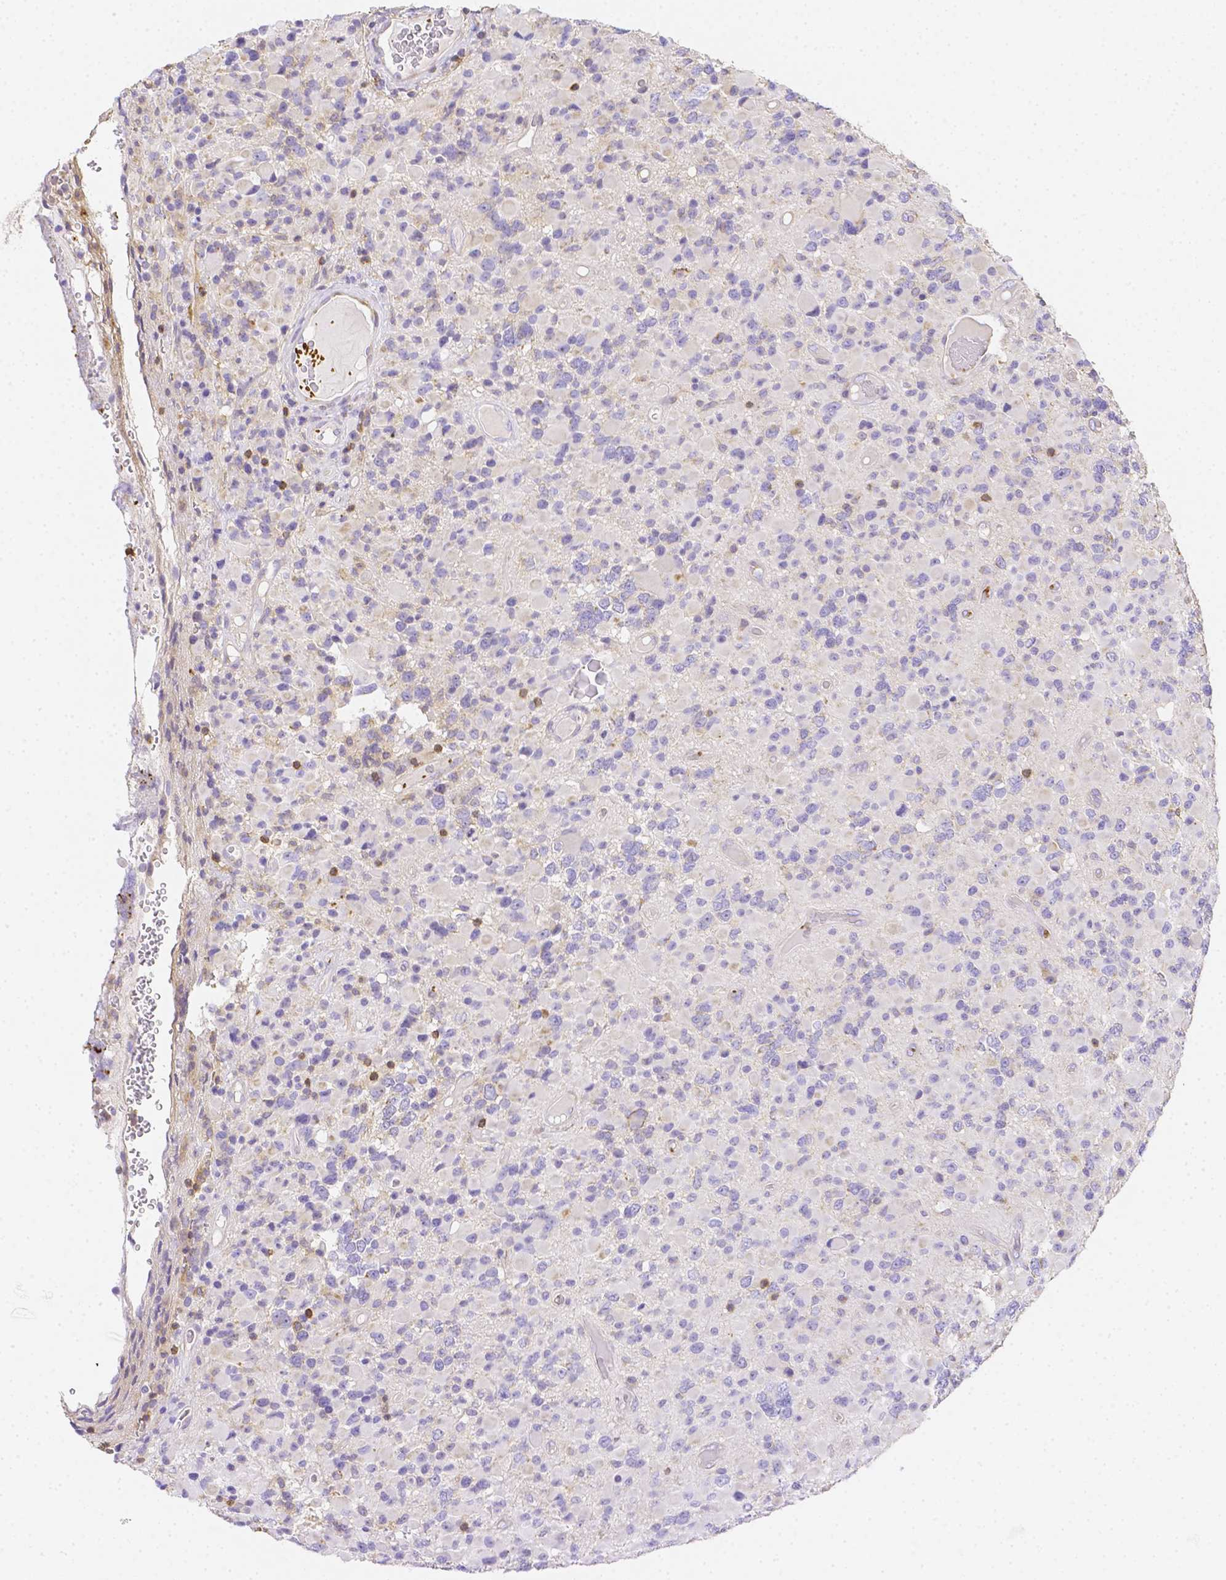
{"staining": {"intensity": "negative", "quantity": "none", "location": "none"}, "tissue": "glioma", "cell_type": "Tumor cells", "image_type": "cancer", "snomed": [{"axis": "morphology", "description": "Glioma, malignant, High grade"}, {"axis": "topography", "description": "Brain"}], "caption": "Glioma was stained to show a protein in brown. There is no significant expression in tumor cells.", "gene": "ASAH2", "patient": {"sex": "female", "age": 40}}